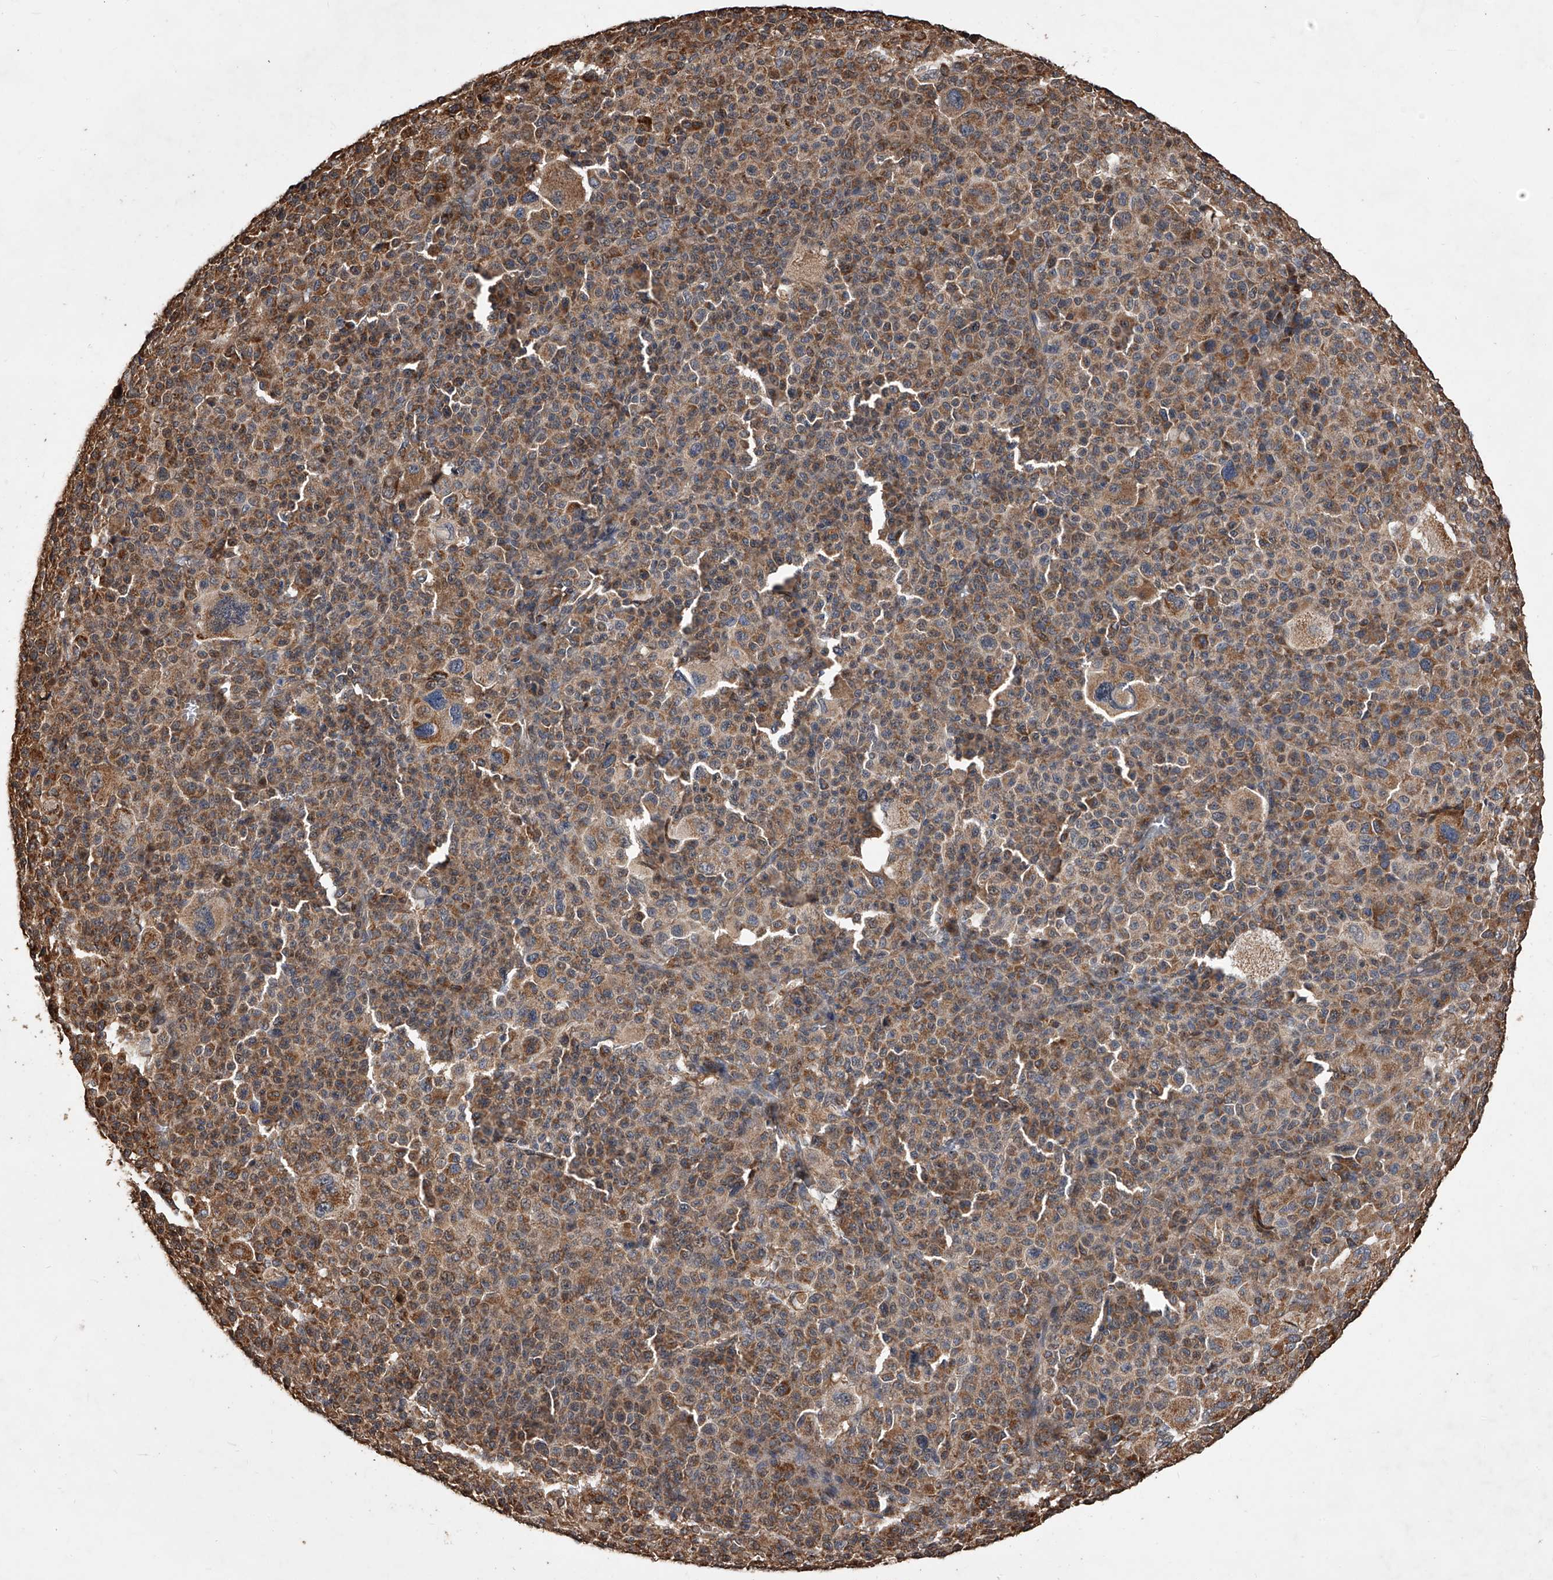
{"staining": {"intensity": "moderate", "quantity": ">75%", "location": "cytoplasmic/membranous"}, "tissue": "melanoma", "cell_type": "Tumor cells", "image_type": "cancer", "snomed": [{"axis": "morphology", "description": "Malignant melanoma, Metastatic site"}, {"axis": "topography", "description": "Skin"}], "caption": "Immunohistochemistry (IHC) micrograph of melanoma stained for a protein (brown), which displays medium levels of moderate cytoplasmic/membranous expression in approximately >75% of tumor cells.", "gene": "LTV1", "patient": {"sex": "female", "age": 74}}